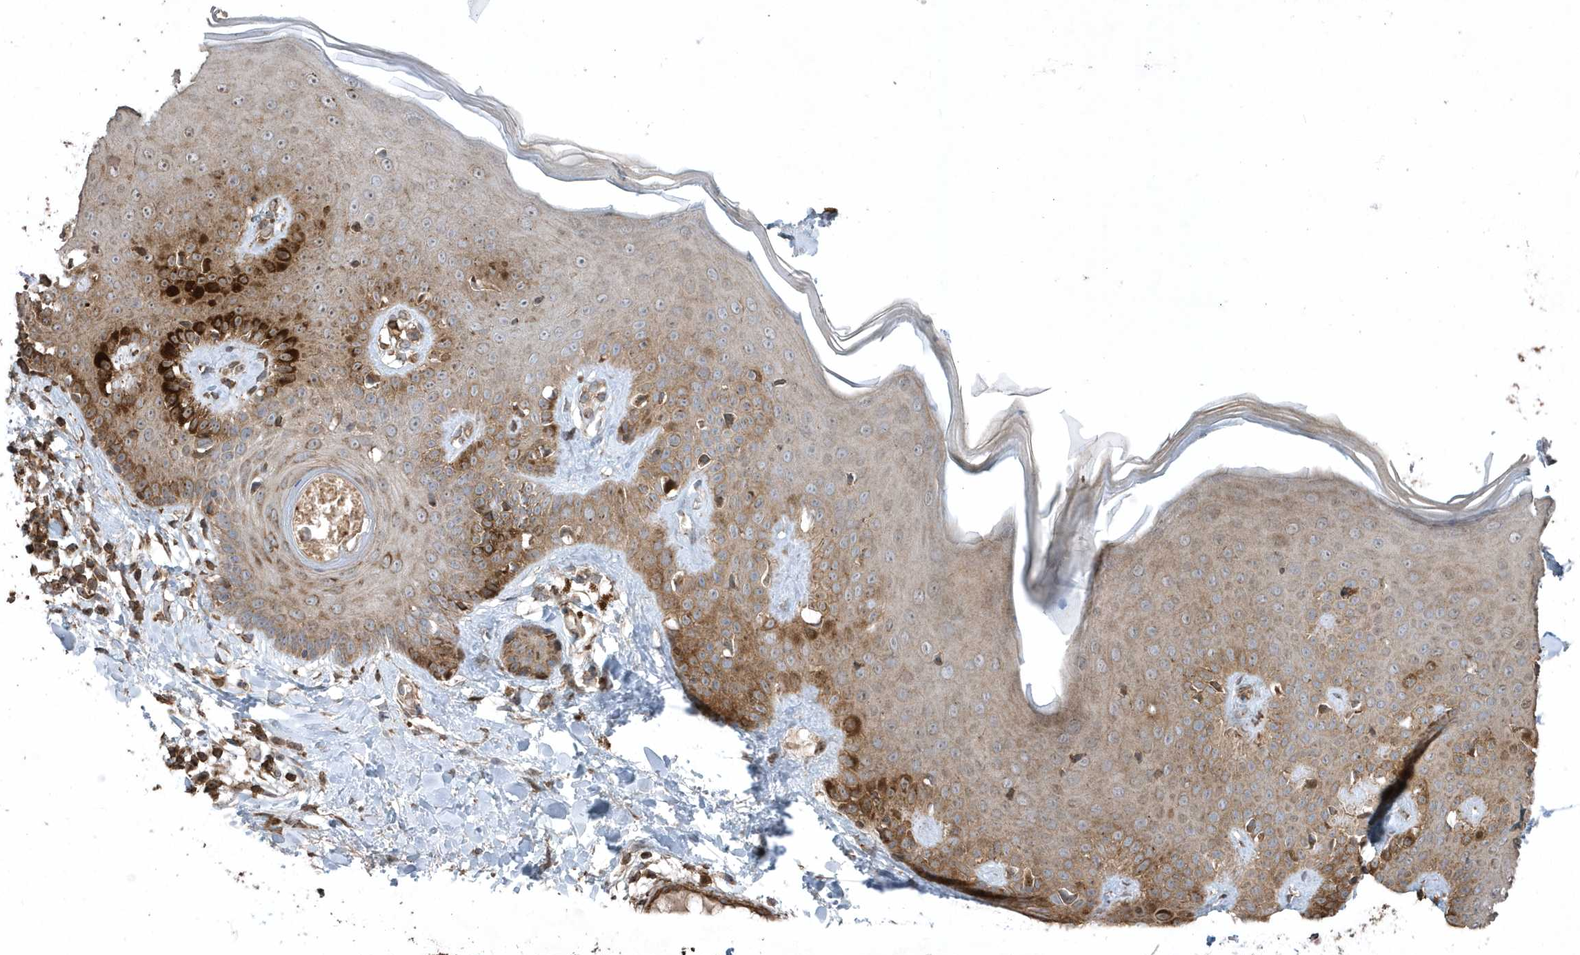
{"staining": {"intensity": "moderate", "quantity": "25%-75%", "location": "cytoplasmic/membranous"}, "tissue": "skin", "cell_type": "Fibroblasts", "image_type": "normal", "snomed": [{"axis": "morphology", "description": "Normal tissue, NOS"}, {"axis": "topography", "description": "Skin"}], "caption": "A brown stain shows moderate cytoplasmic/membranous expression of a protein in fibroblasts of normal skin.", "gene": "SENP8", "patient": {"sex": "male", "age": 52}}